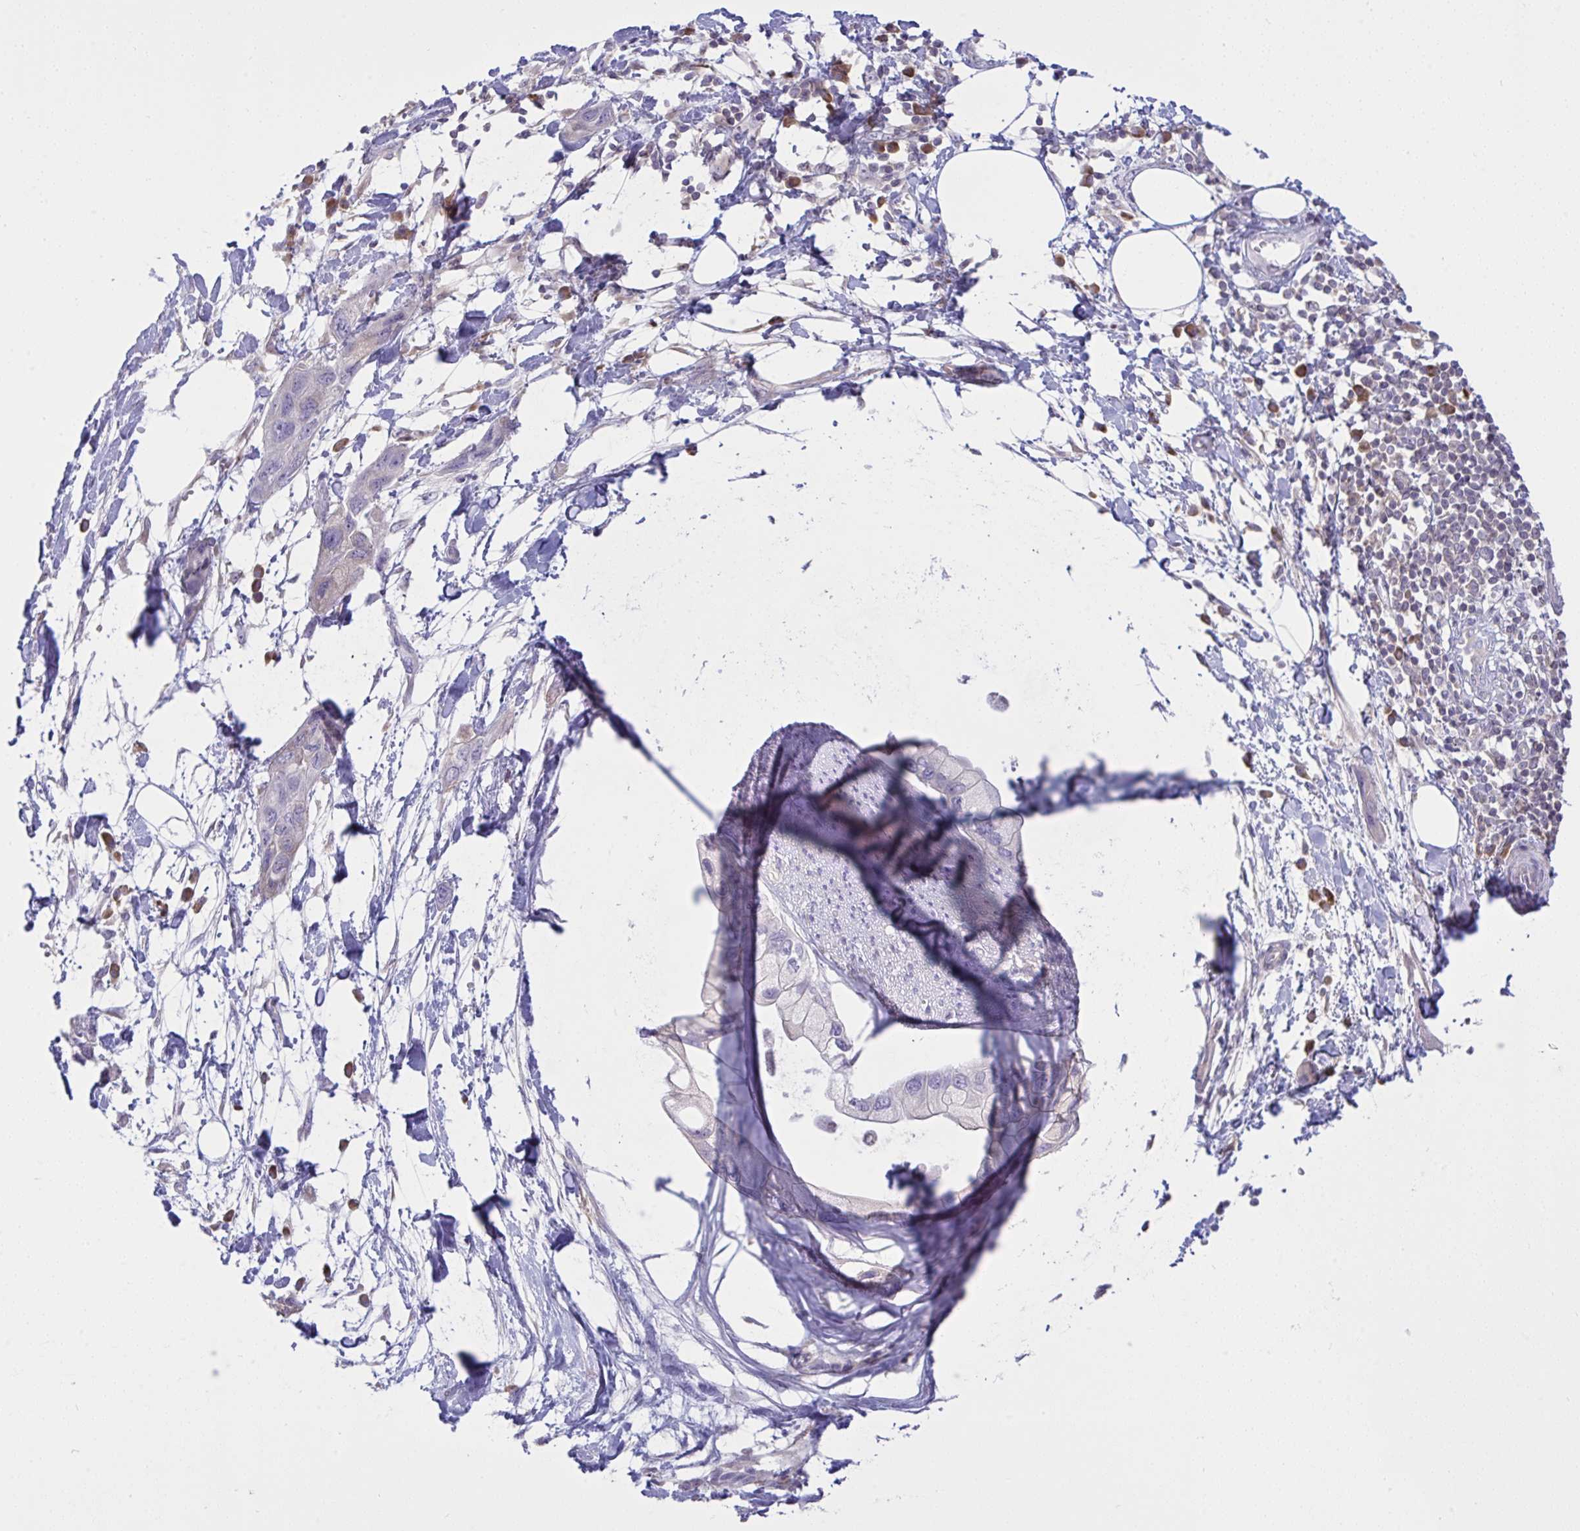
{"staining": {"intensity": "negative", "quantity": "none", "location": "none"}, "tissue": "pancreatic cancer", "cell_type": "Tumor cells", "image_type": "cancer", "snomed": [{"axis": "morphology", "description": "Adenocarcinoma, NOS"}, {"axis": "topography", "description": "Pancreas"}], "caption": "The immunohistochemistry image has no significant positivity in tumor cells of pancreatic cancer tissue.", "gene": "TMEM41A", "patient": {"sex": "female", "age": 73}}